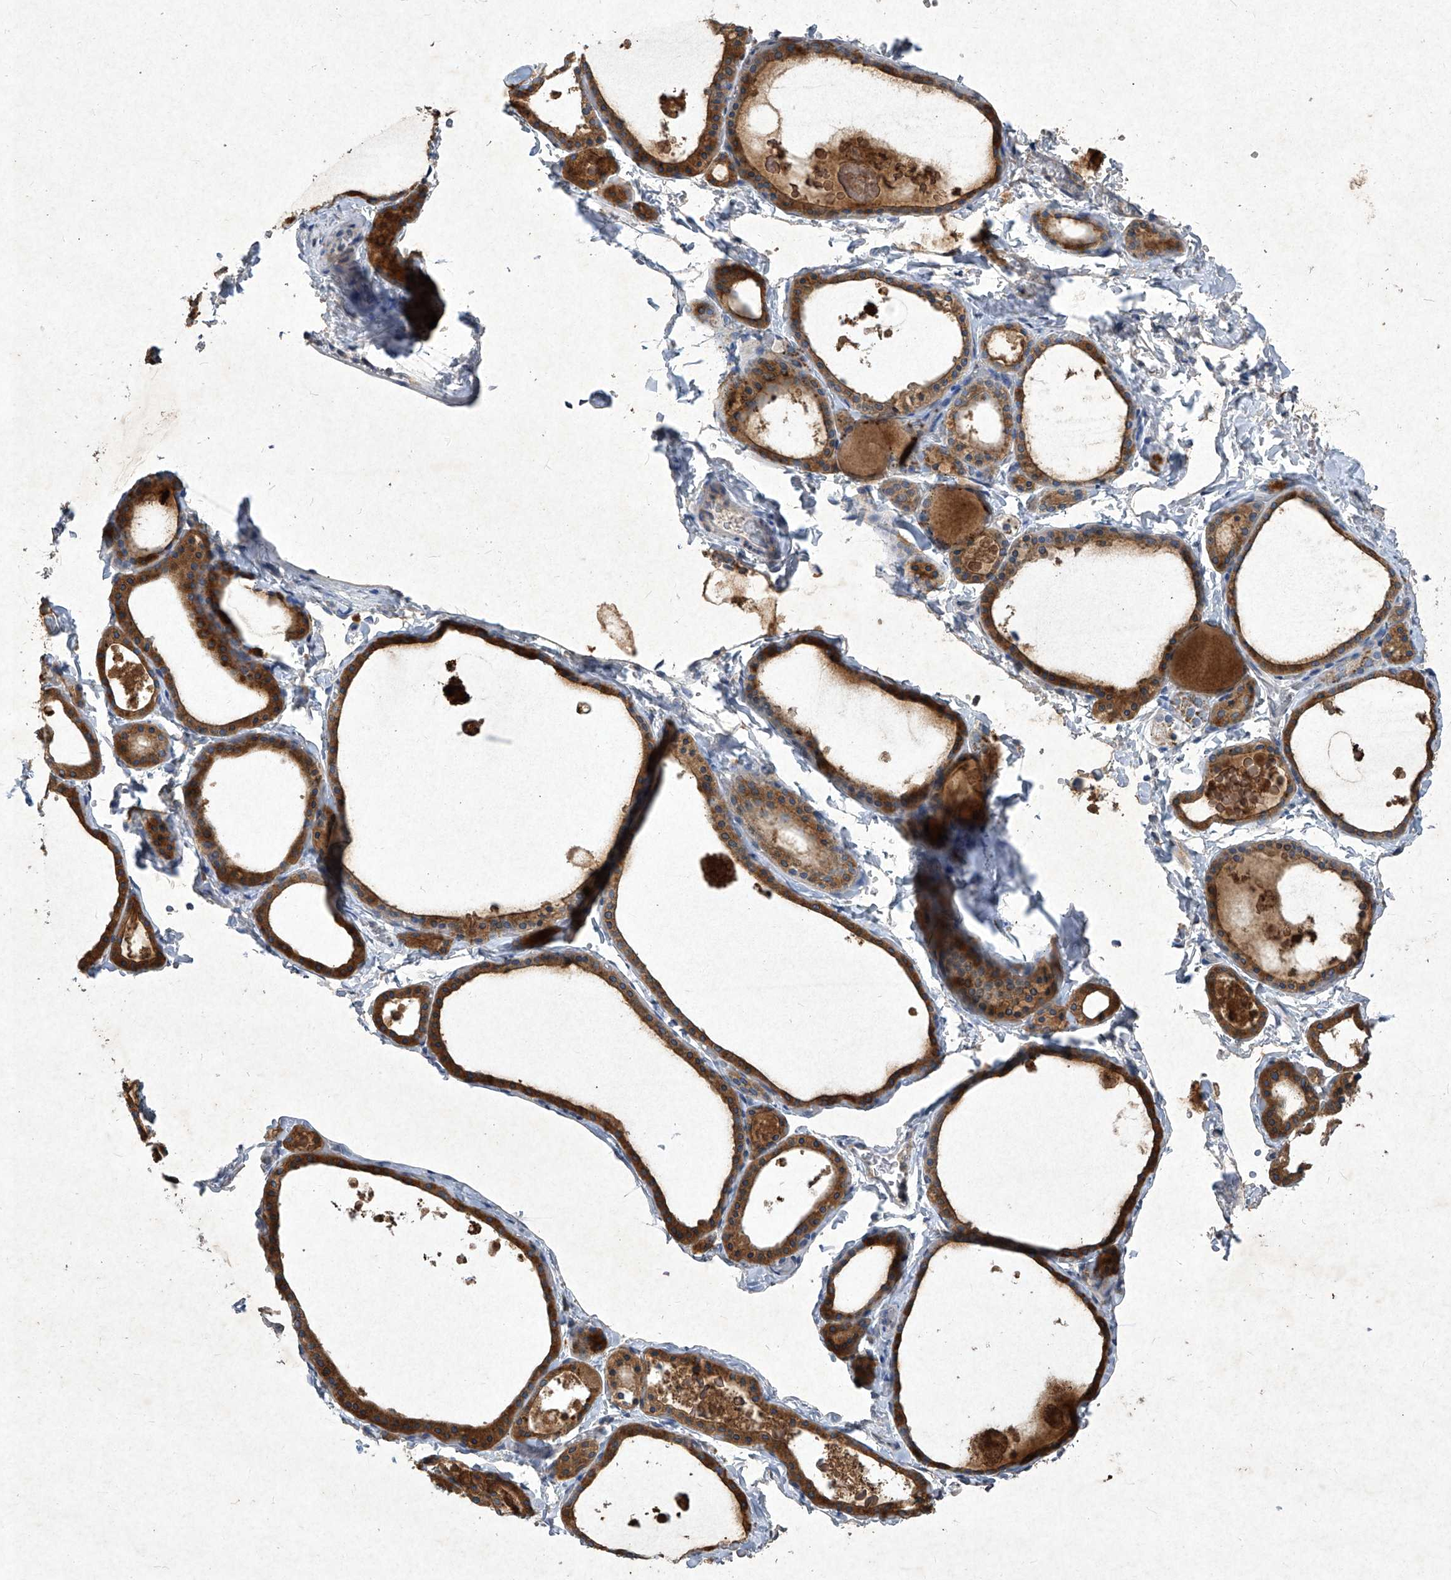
{"staining": {"intensity": "strong", "quantity": "25%-75%", "location": "cytoplasmic/membranous"}, "tissue": "thyroid gland", "cell_type": "Glandular cells", "image_type": "normal", "snomed": [{"axis": "morphology", "description": "Normal tissue, NOS"}, {"axis": "topography", "description": "Thyroid gland"}], "caption": "Thyroid gland stained for a protein demonstrates strong cytoplasmic/membranous positivity in glandular cells. Immunohistochemistry (ihc) stains the protein in brown and the nuclei are stained blue.", "gene": "MED16", "patient": {"sex": "male", "age": 56}}